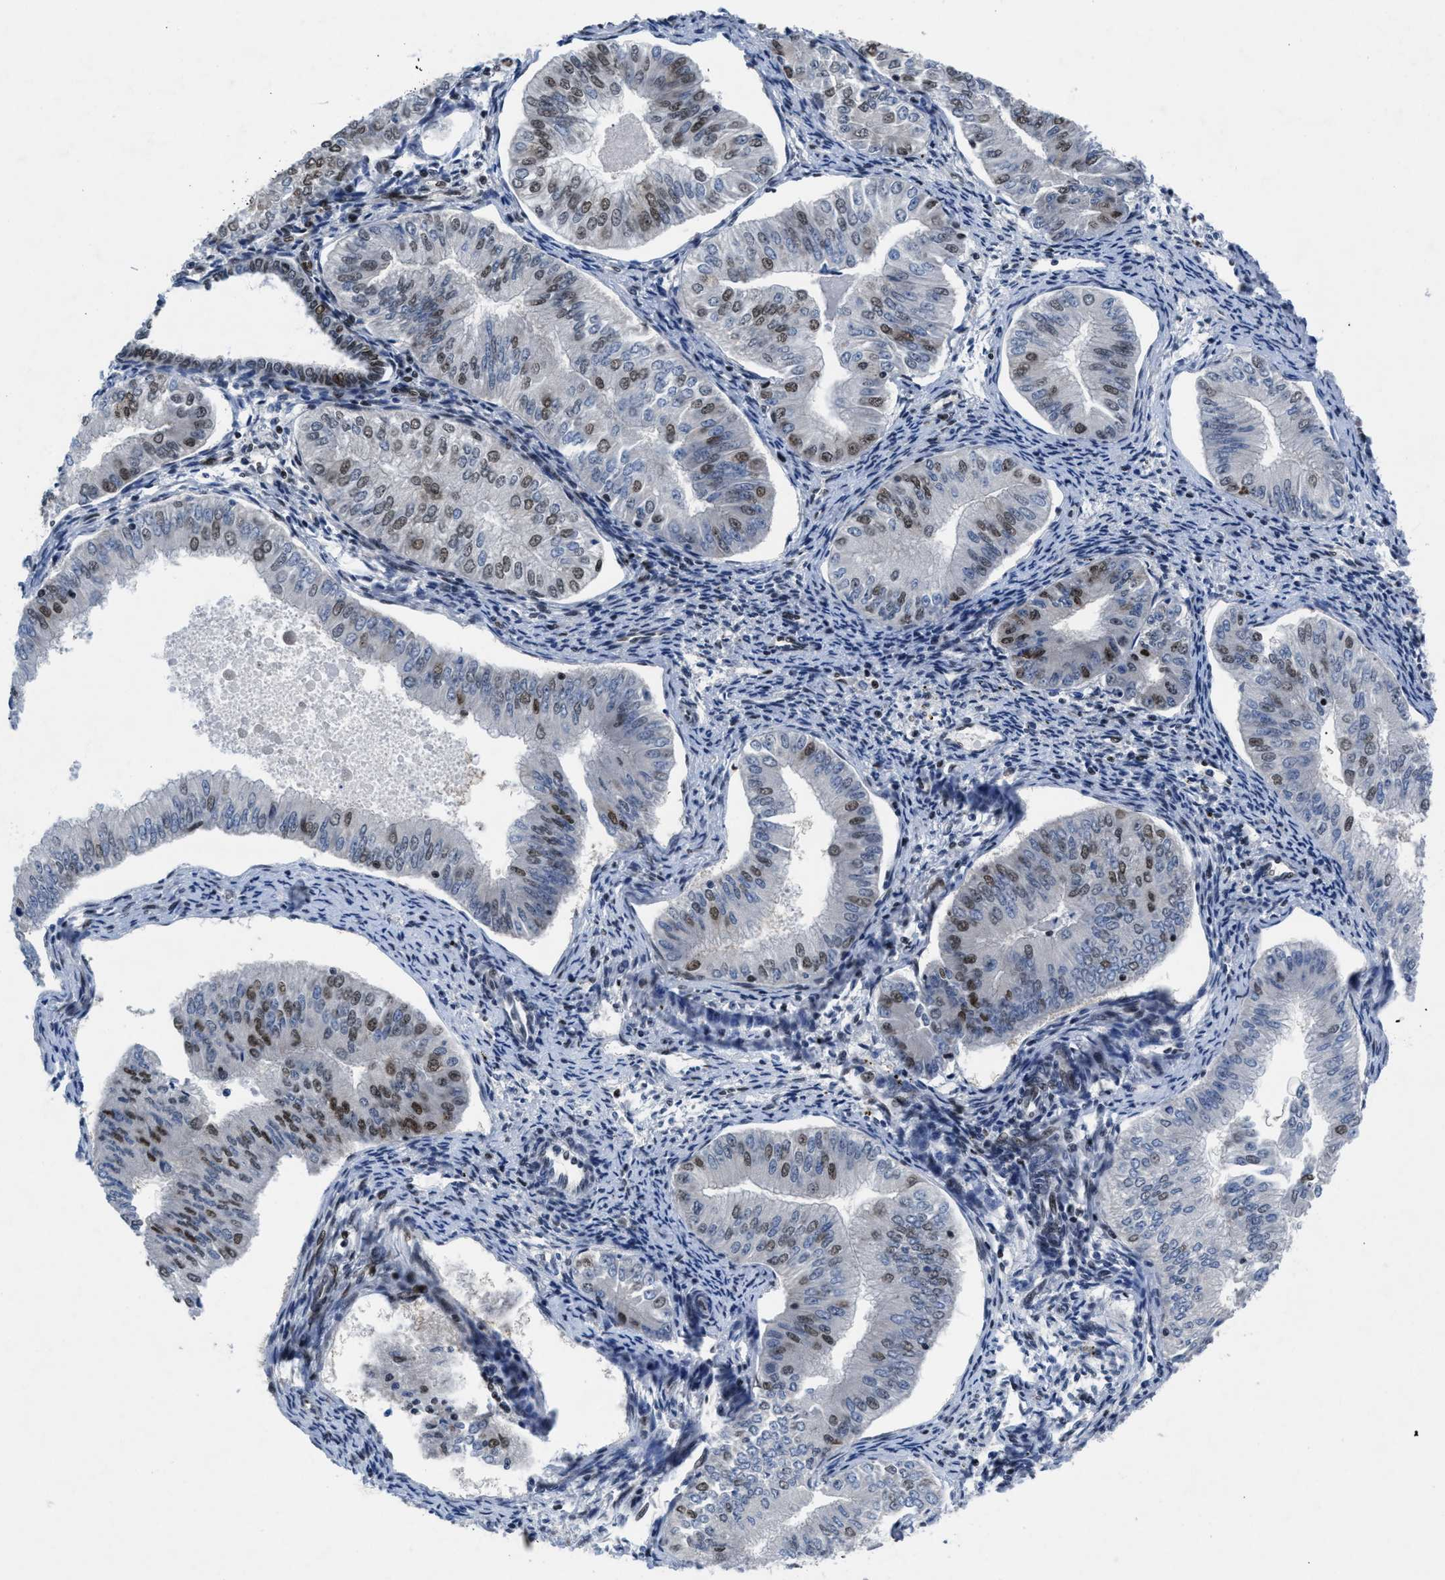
{"staining": {"intensity": "moderate", "quantity": "25%-75%", "location": "nuclear"}, "tissue": "endometrial cancer", "cell_type": "Tumor cells", "image_type": "cancer", "snomed": [{"axis": "morphology", "description": "Normal tissue, NOS"}, {"axis": "morphology", "description": "Adenocarcinoma, NOS"}, {"axis": "topography", "description": "Endometrium"}], "caption": "Immunohistochemistry (DAB) staining of endometrial adenocarcinoma shows moderate nuclear protein expression in approximately 25%-75% of tumor cells.", "gene": "WDR81", "patient": {"sex": "female", "age": 53}}